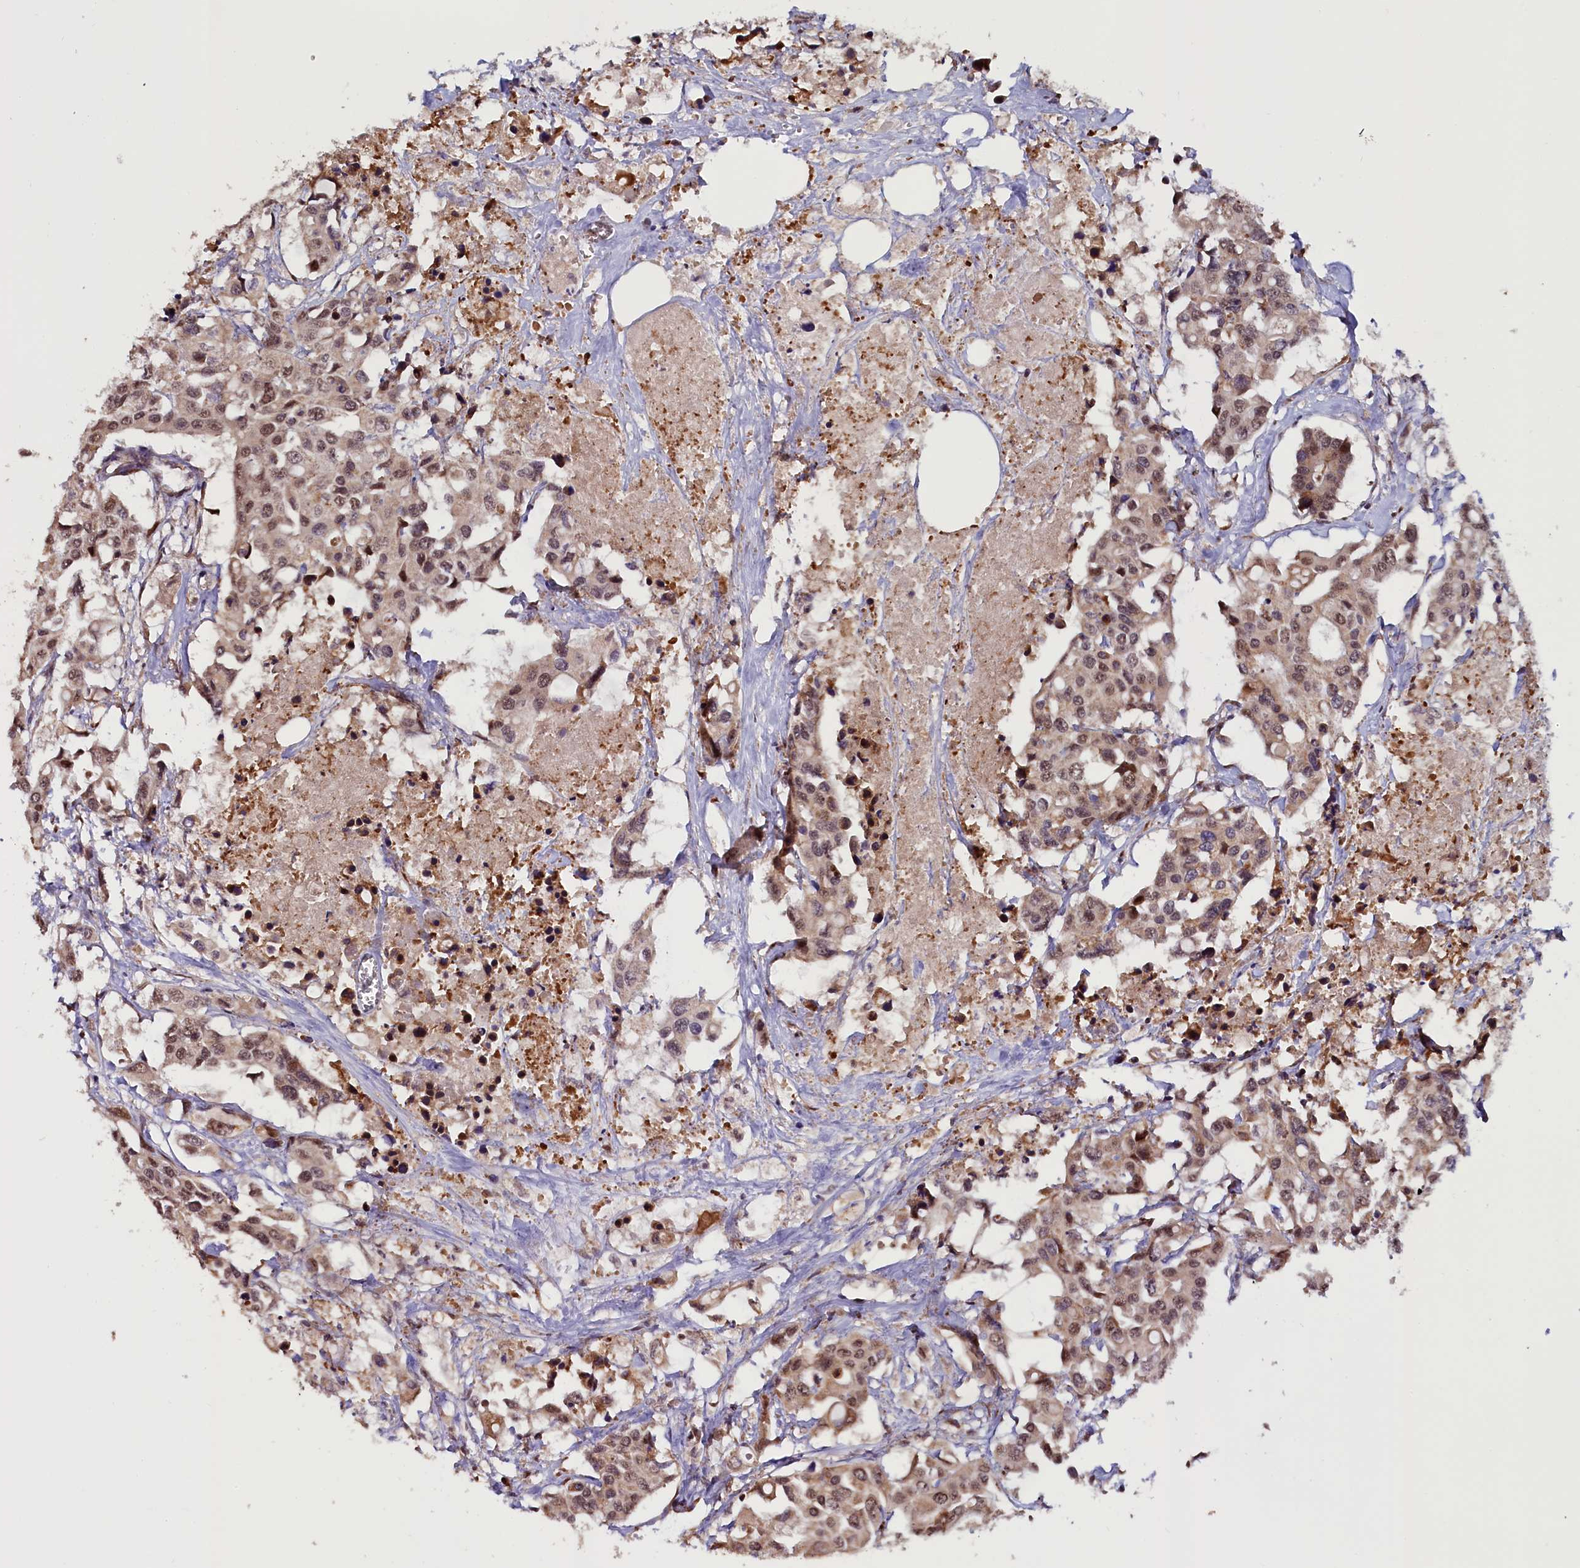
{"staining": {"intensity": "moderate", "quantity": ">75%", "location": "nuclear"}, "tissue": "colorectal cancer", "cell_type": "Tumor cells", "image_type": "cancer", "snomed": [{"axis": "morphology", "description": "Adenocarcinoma, NOS"}, {"axis": "topography", "description": "Colon"}], "caption": "Immunohistochemical staining of adenocarcinoma (colorectal) shows medium levels of moderate nuclear protein expression in approximately >75% of tumor cells.", "gene": "RPUSD2", "patient": {"sex": "male", "age": 77}}